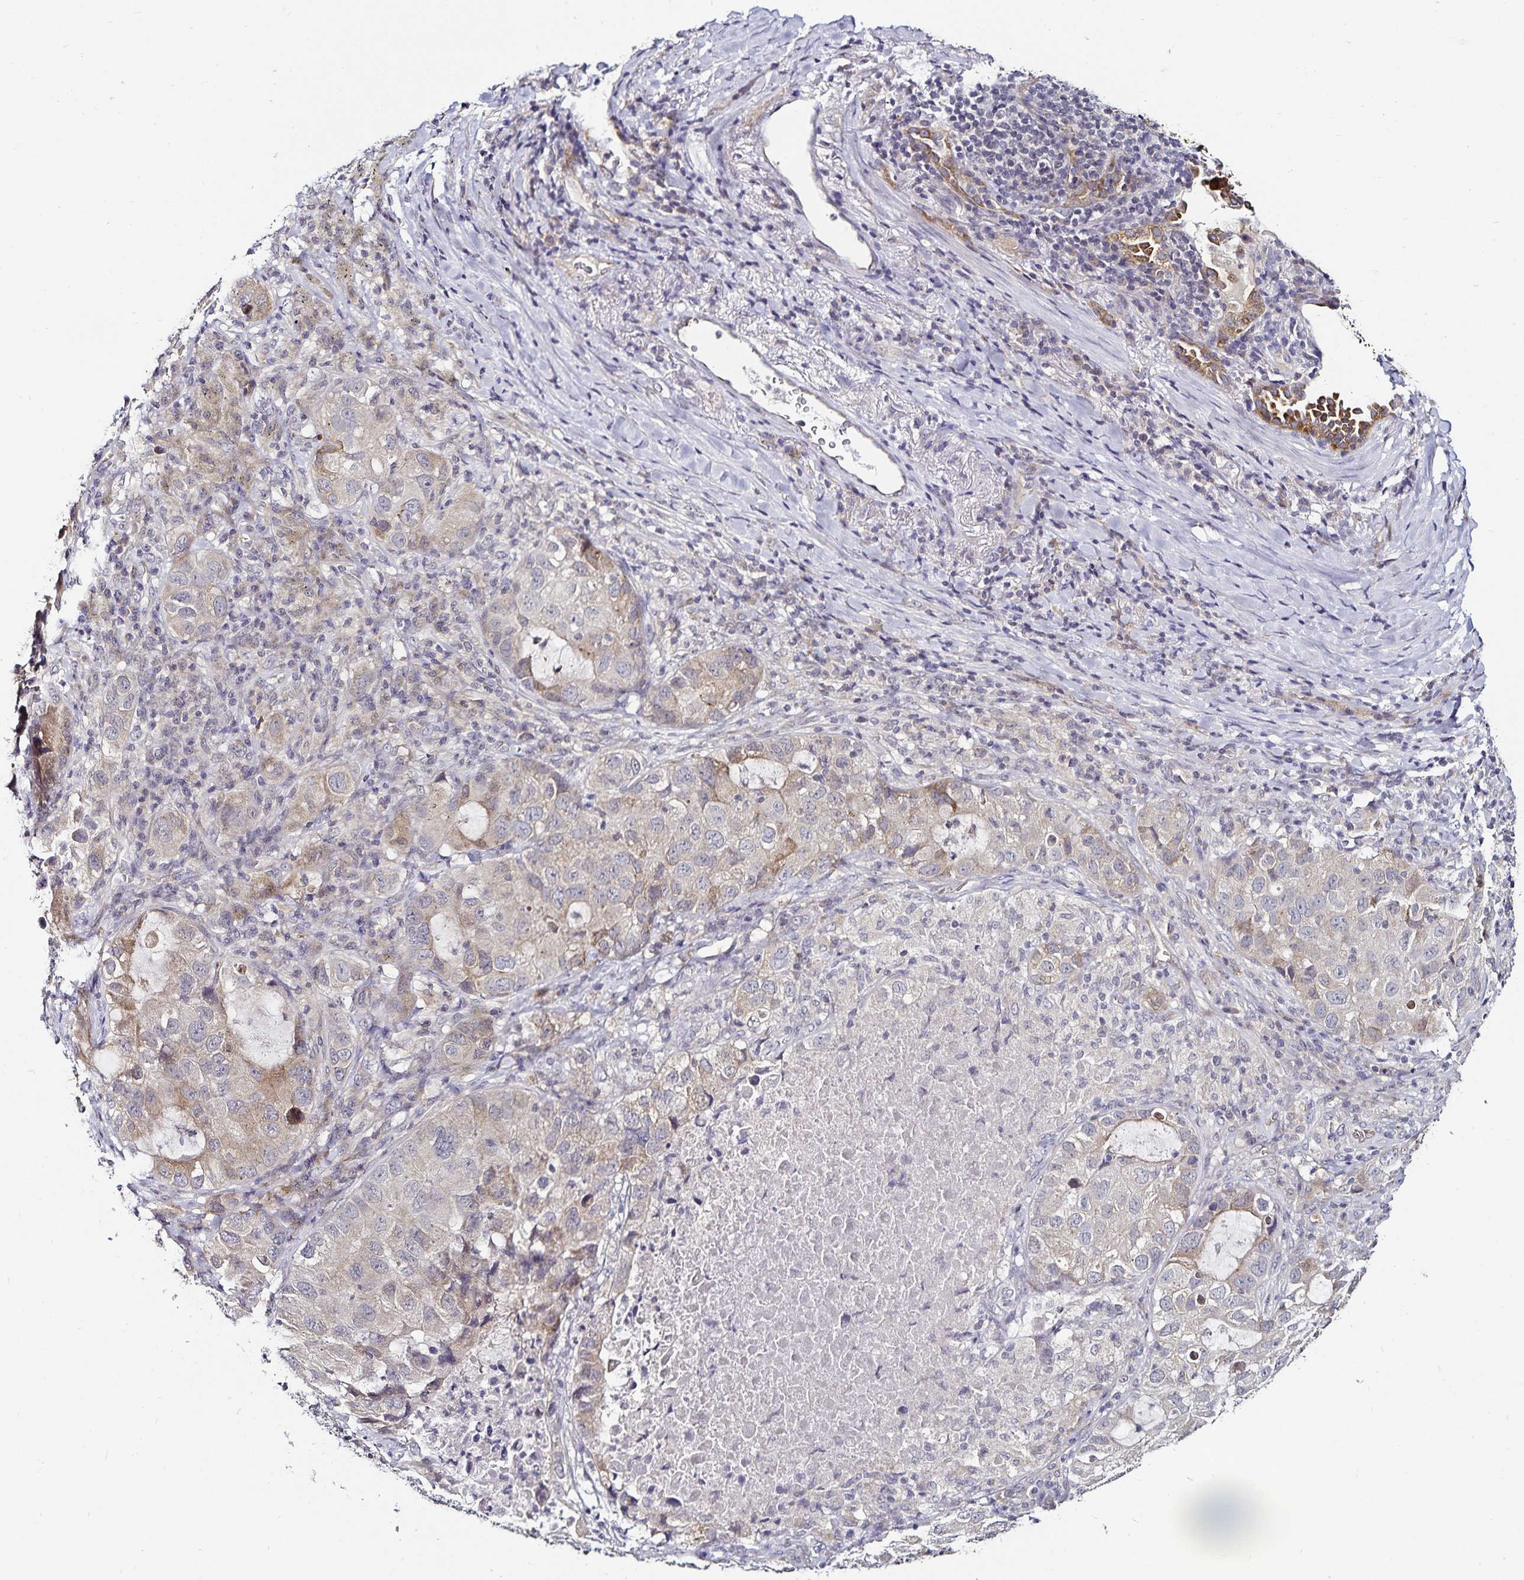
{"staining": {"intensity": "weak", "quantity": "25%-75%", "location": "cytoplasmic/membranous"}, "tissue": "lung cancer", "cell_type": "Tumor cells", "image_type": "cancer", "snomed": [{"axis": "morphology", "description": "Normal morphology"}, {"axis": "morphology", "description": "Adenocarcinoma, NOS"}, {"axis": "topography", "description": "Lymph node"}, {"axis": "topography", "description": "Lung"}], "caption": "Lung cancer (adenocarcinoma) stained for a protein displays weak cytoplasmic/membranous positivity in tumor cells.", "gene": "ACSL5", "patient": {"sex": "female", "age": 51}}